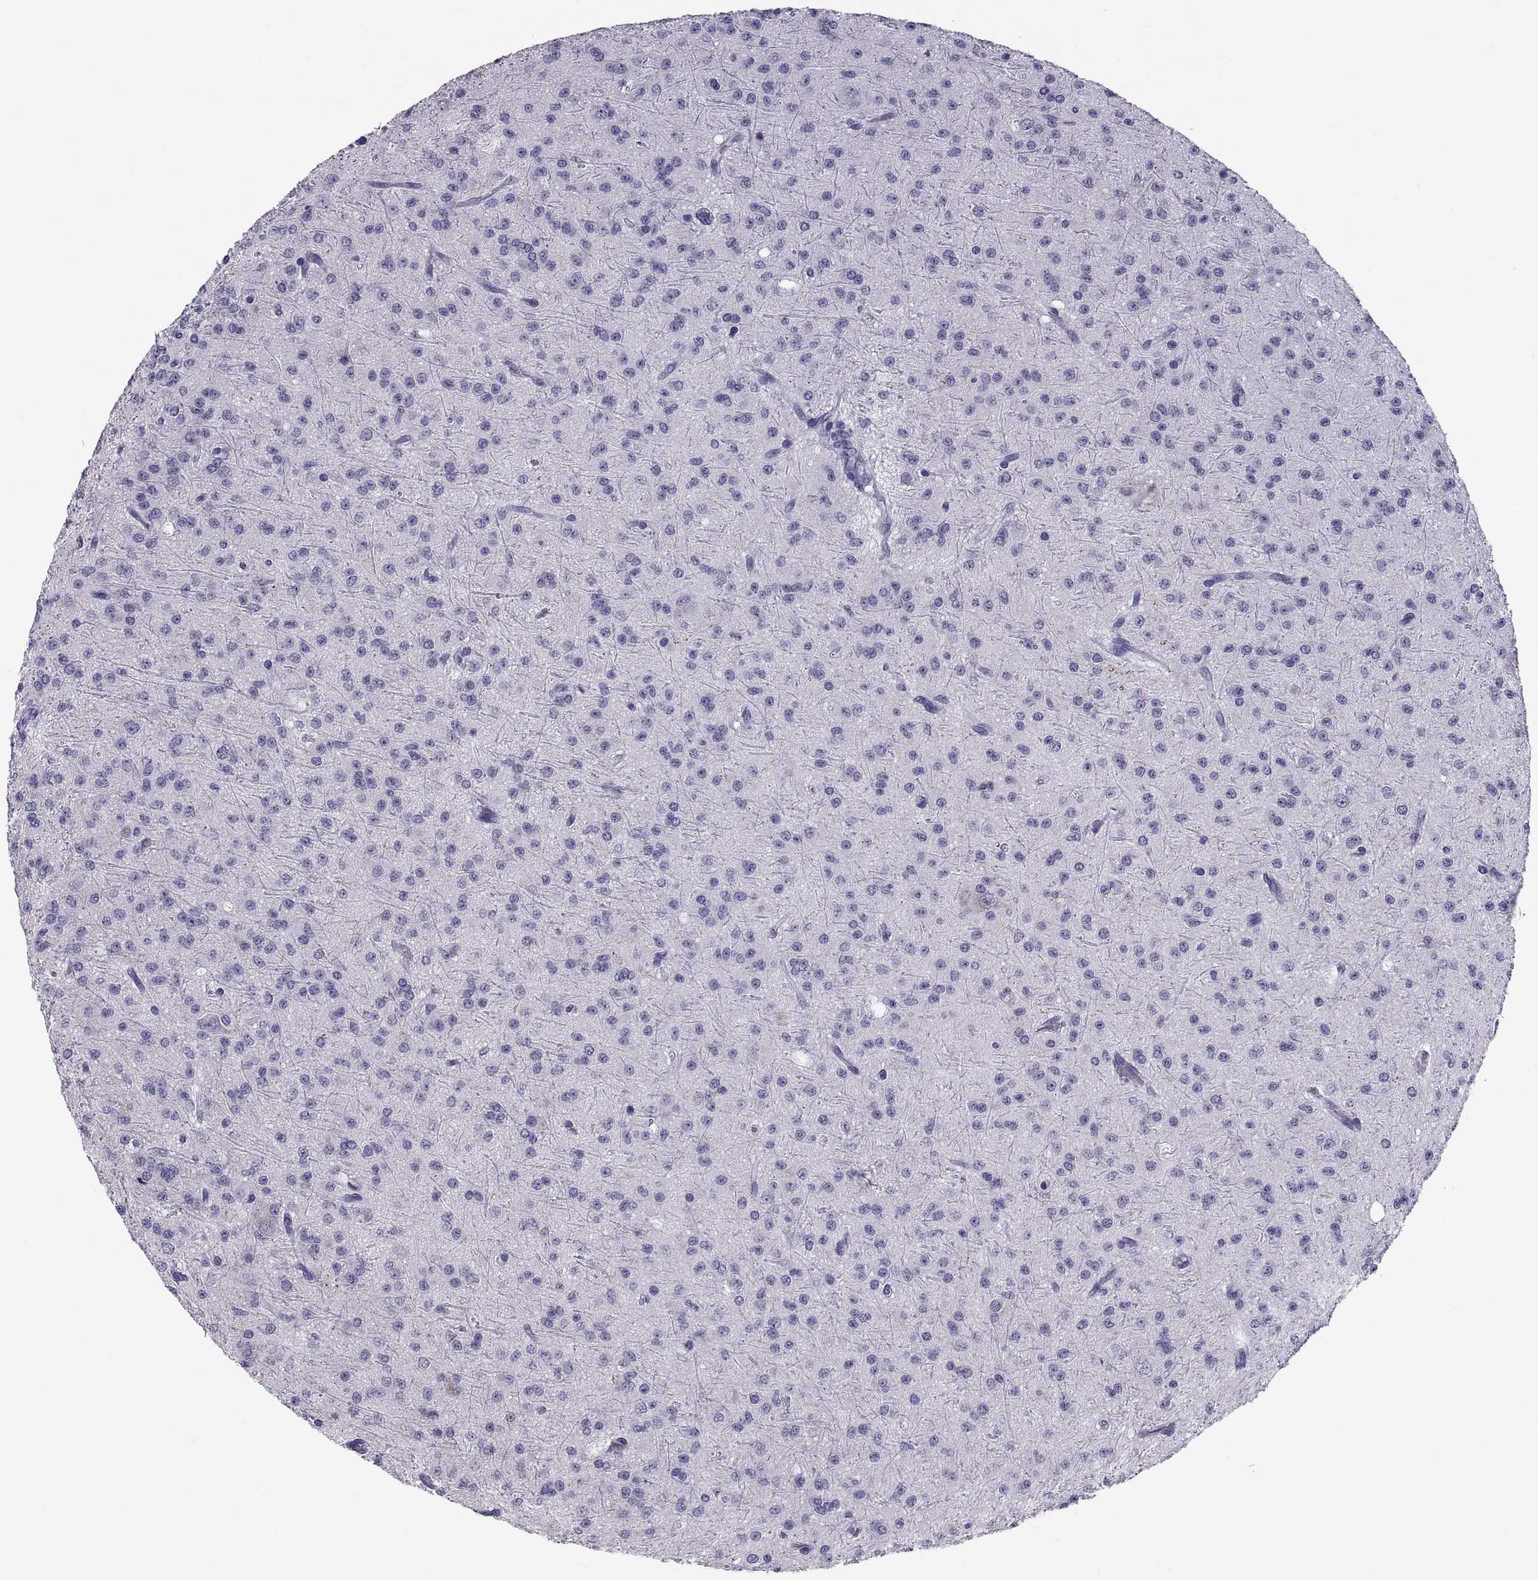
{"staining": {"intensity": "negative", "quantity": "none", "location": "none"}, "tissue": "glioma", "cell_type": "Tumor cells", "image_type": "cancer", "snomed": [{"axis": "morphology", "description": "Glioma, malignant, Low grade"}, {"axis": "topography", "description": "Brain"}], "caption": "The image exhibits no significant positivity in tumor cells of malignant glioma (low-grade).", "gene": "DEFB129", "patient": {"sex": "male", "age": 27}}